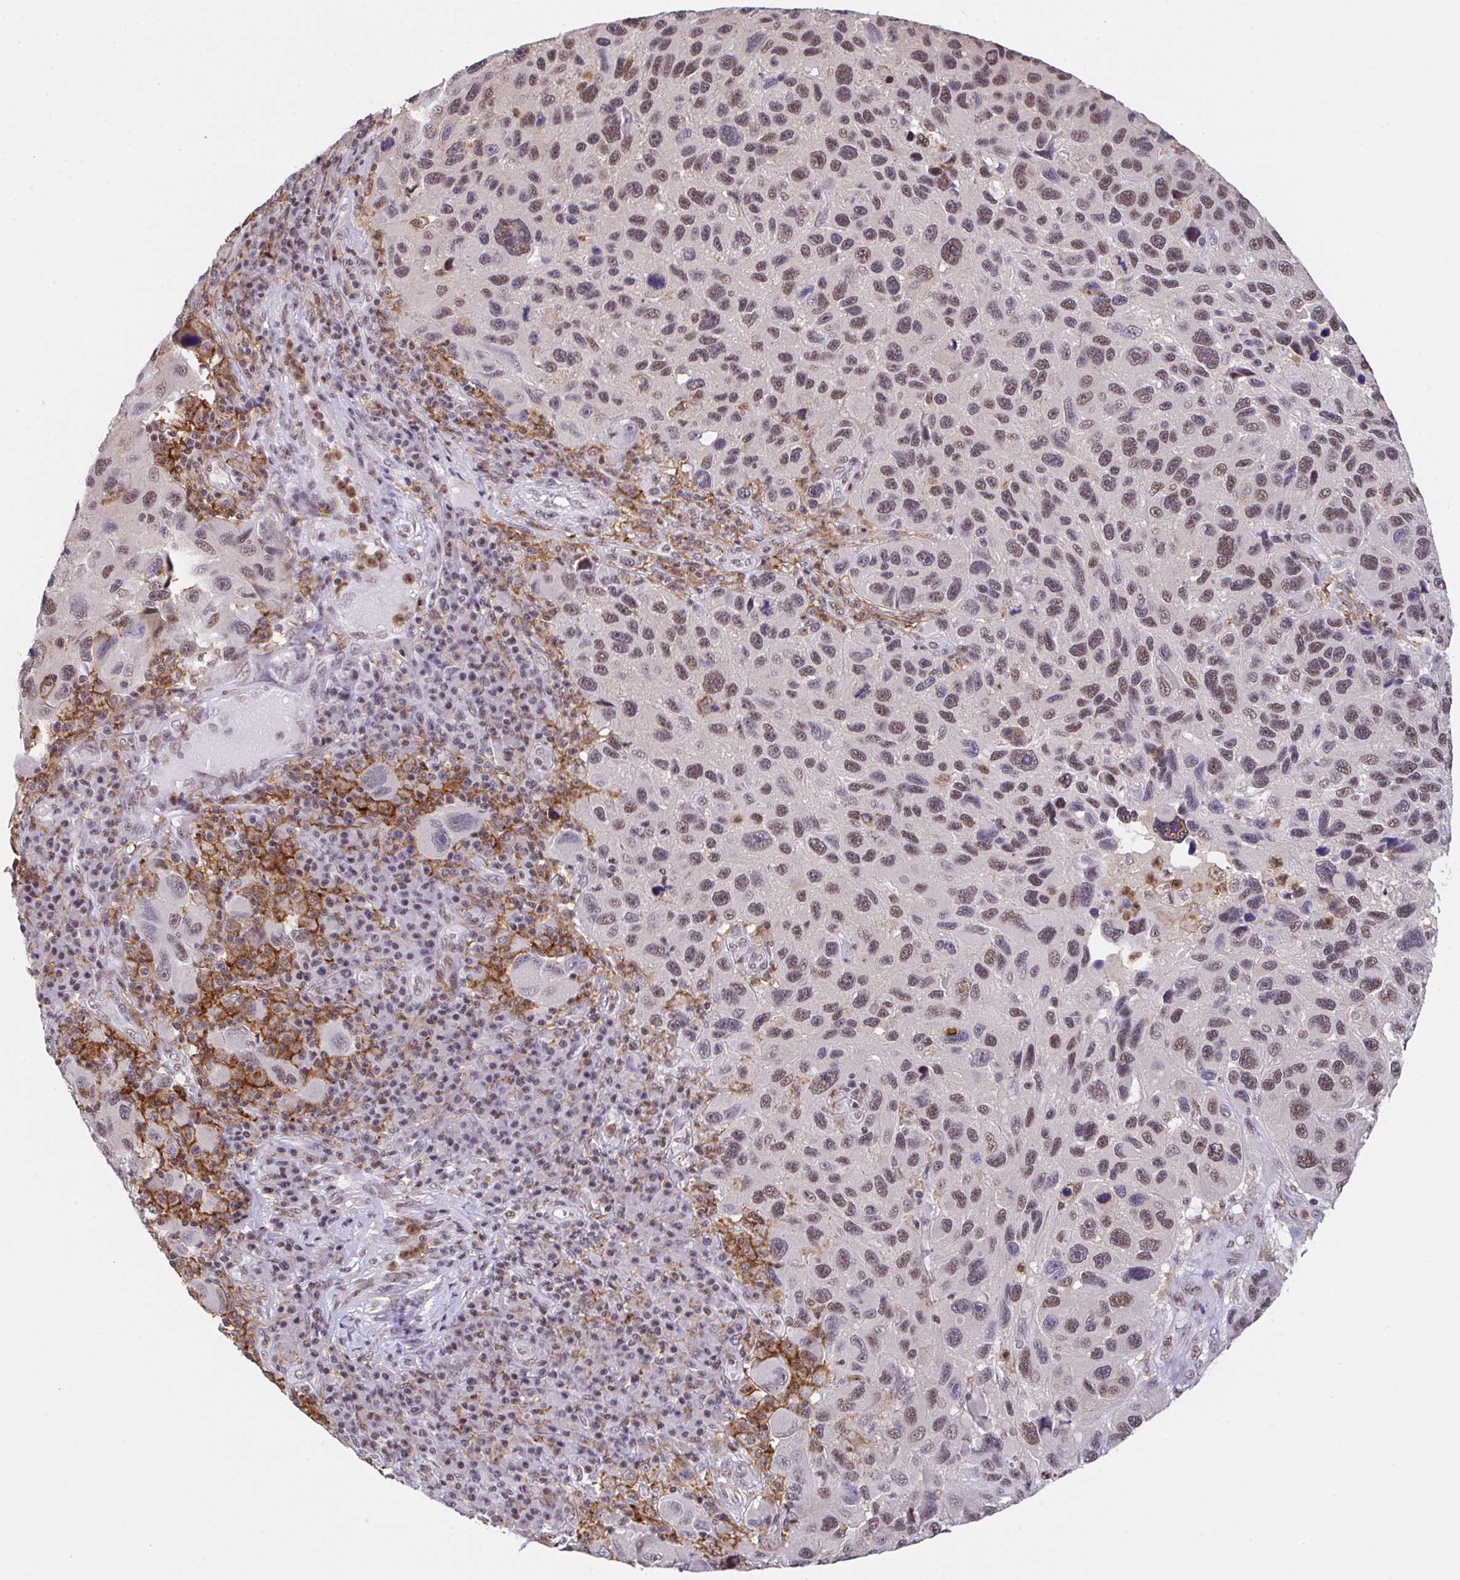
{"staining": {"intensity": "moderate", "quantity": ">75%", "location": "nuclear"}, "tissue": "melanoma", "cell_type": "Tumor cells", "image_type": "cancer", "snomed": [{"axis": "morphology", "description": "Malignant melanoma, NOS"}, {"axis": "topography", "description": "Skin"}], "caption": "Moderate nuclear staining for a protein is appreciated in about >75% of tumor cells of melanoma using immunohistochemistry (IHC).", "gene": "OR6K3", "patient": {"sex": "male", "age": 53}}